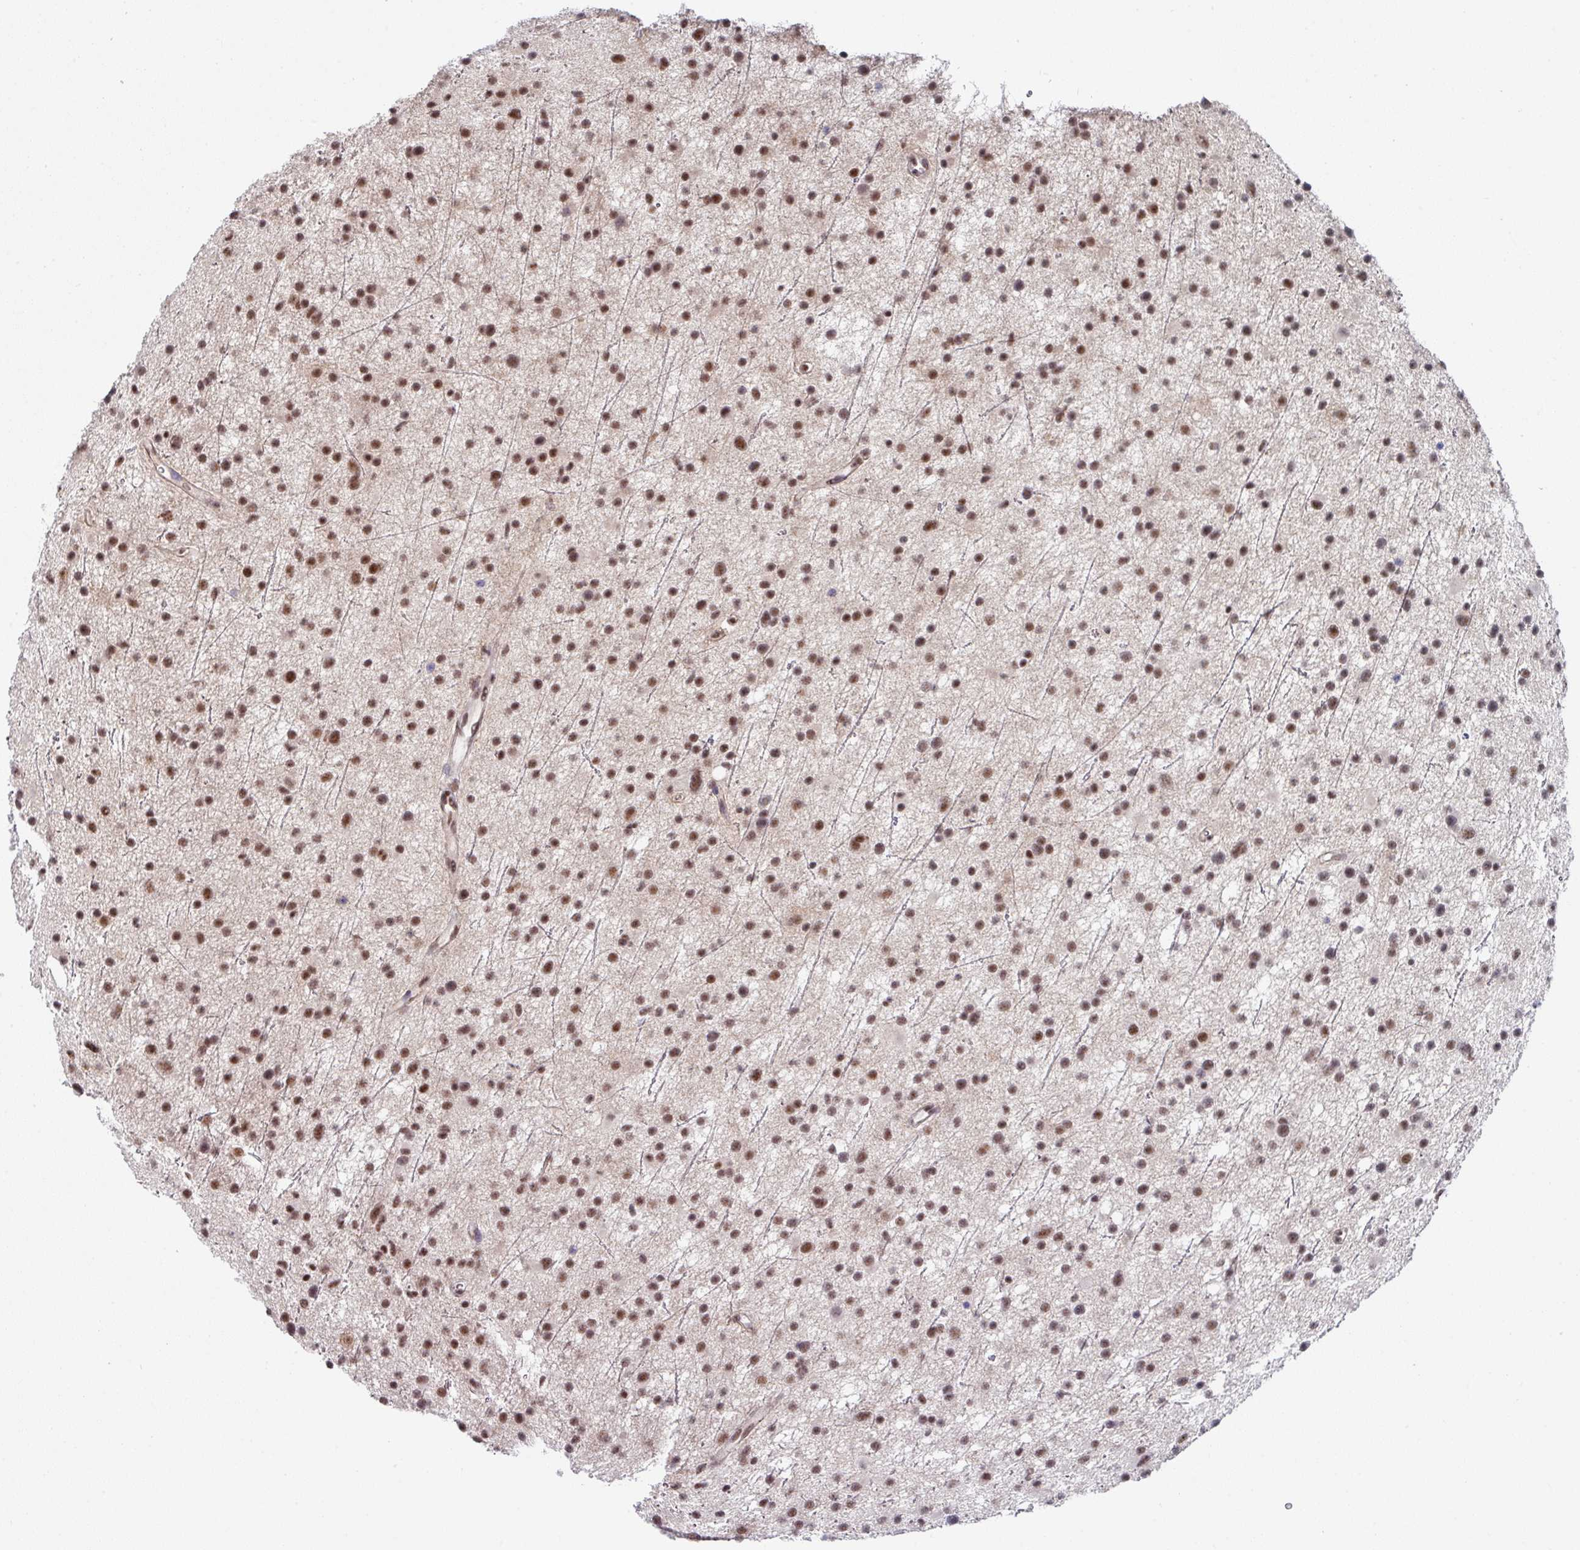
{"staining": {"intensity": "moderate", "quantity": ">75%", "location": "nuclear"}, "tissue": "glioma", "cell_type": "Tumor cells", "image_type": "cancer", "snomed": [{"axis": "morphology", "description": "Glioma, malignant, Low grade"}, {"axis": "topography", "description": "Cerebral cortex"}], "caption": "Glioma stained for a protein demonstrates moderate nuclear positivity in tumor cells.", "gene": "TMED5", "patient": {"sex": "female", "age": 39}}